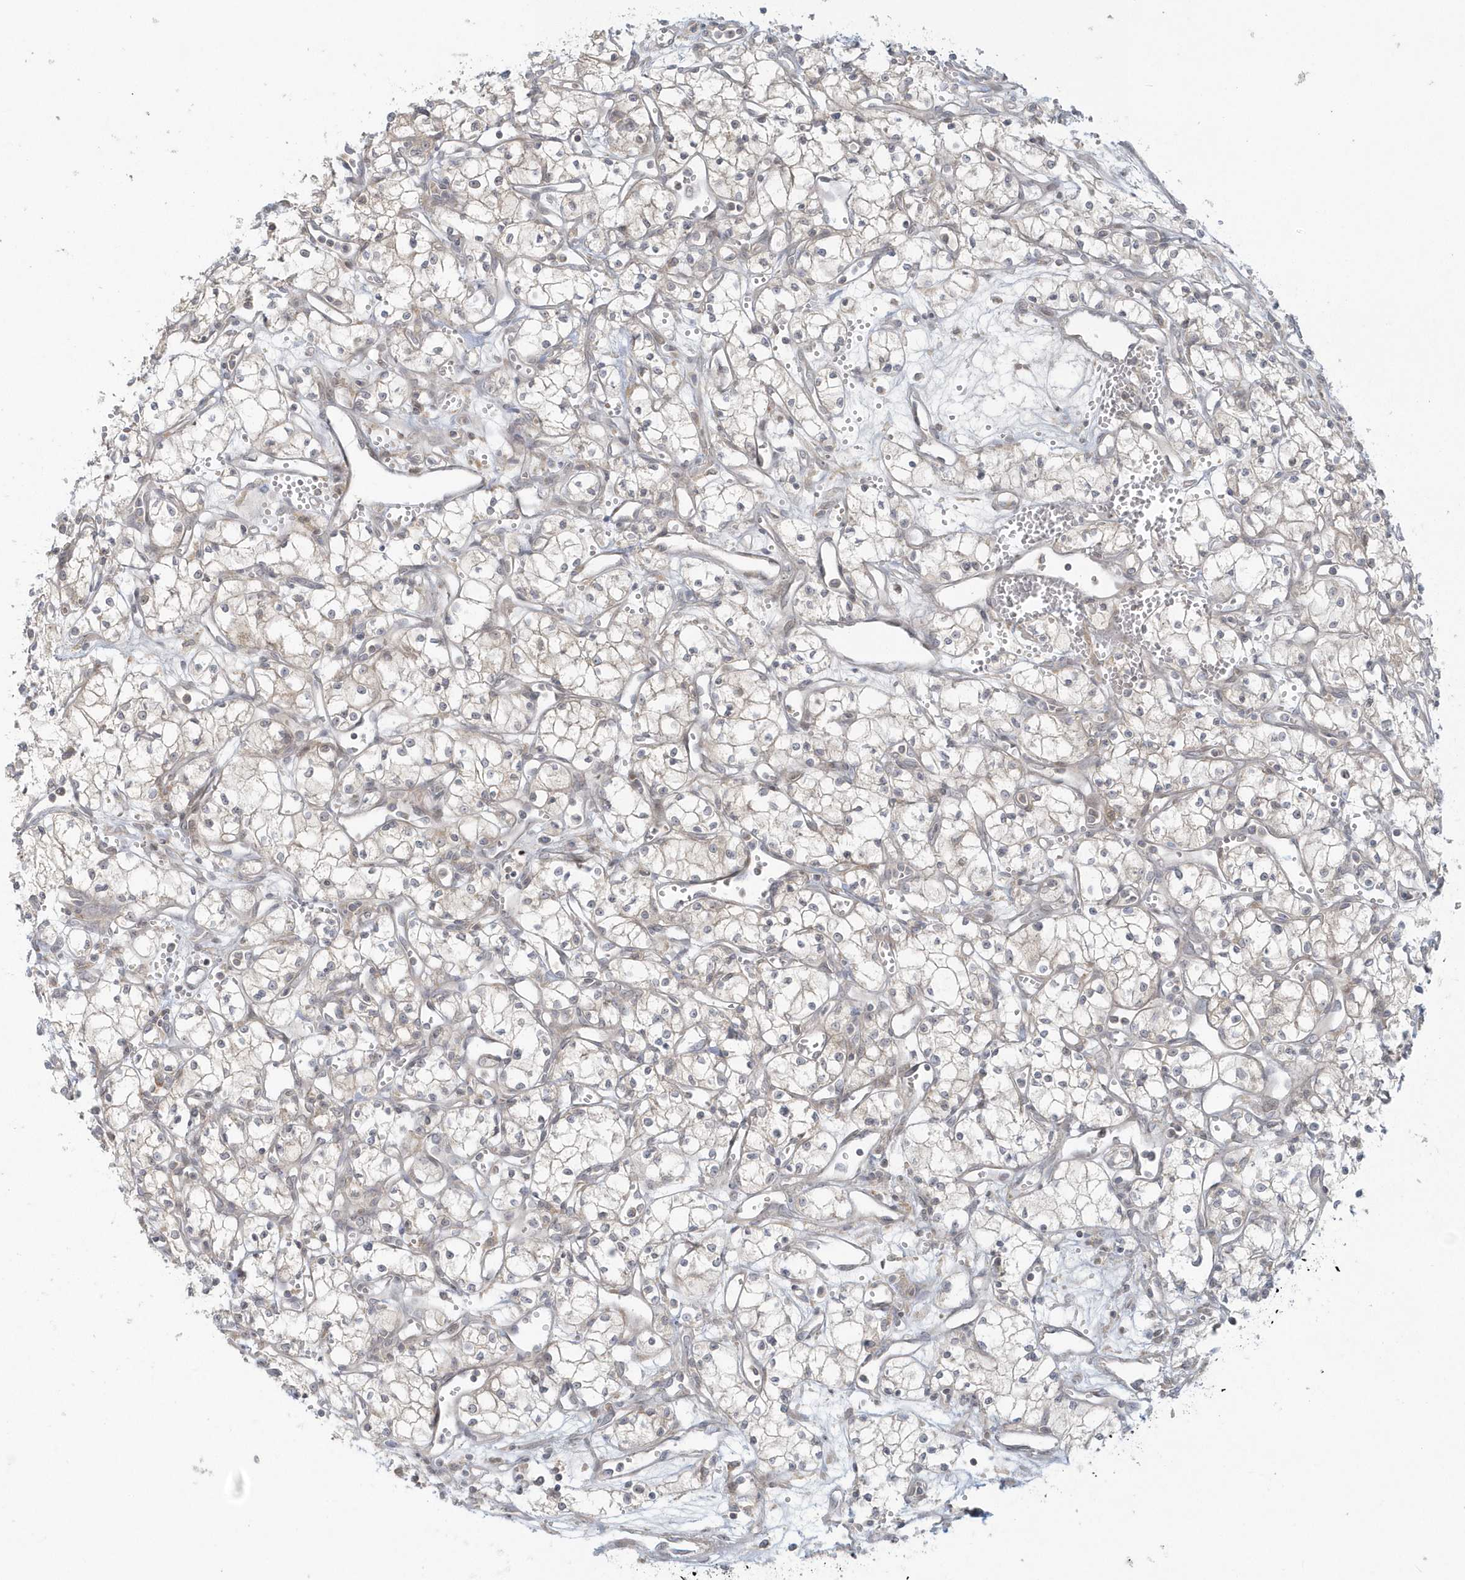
{"staining": {"intensity": "negative", "quantity": "none", "location": "none"}, "tissue": "renal cancer", "cell_type": "Tumor cells", "image_type": "cancer", "snomed": [{"axis": "morphology", "description": "Adenocarcinoma, NOS"}, {"axis": "topography", "description": "Kidney"}], "caption": "A high-resolution photomicrograph shows immunohistochemistry staining of renal adenocarcinoma, which shows no significant staining in tumor cells.", "gene": "BLTP3A", "patient": {"sex": "male", "age": 59}}